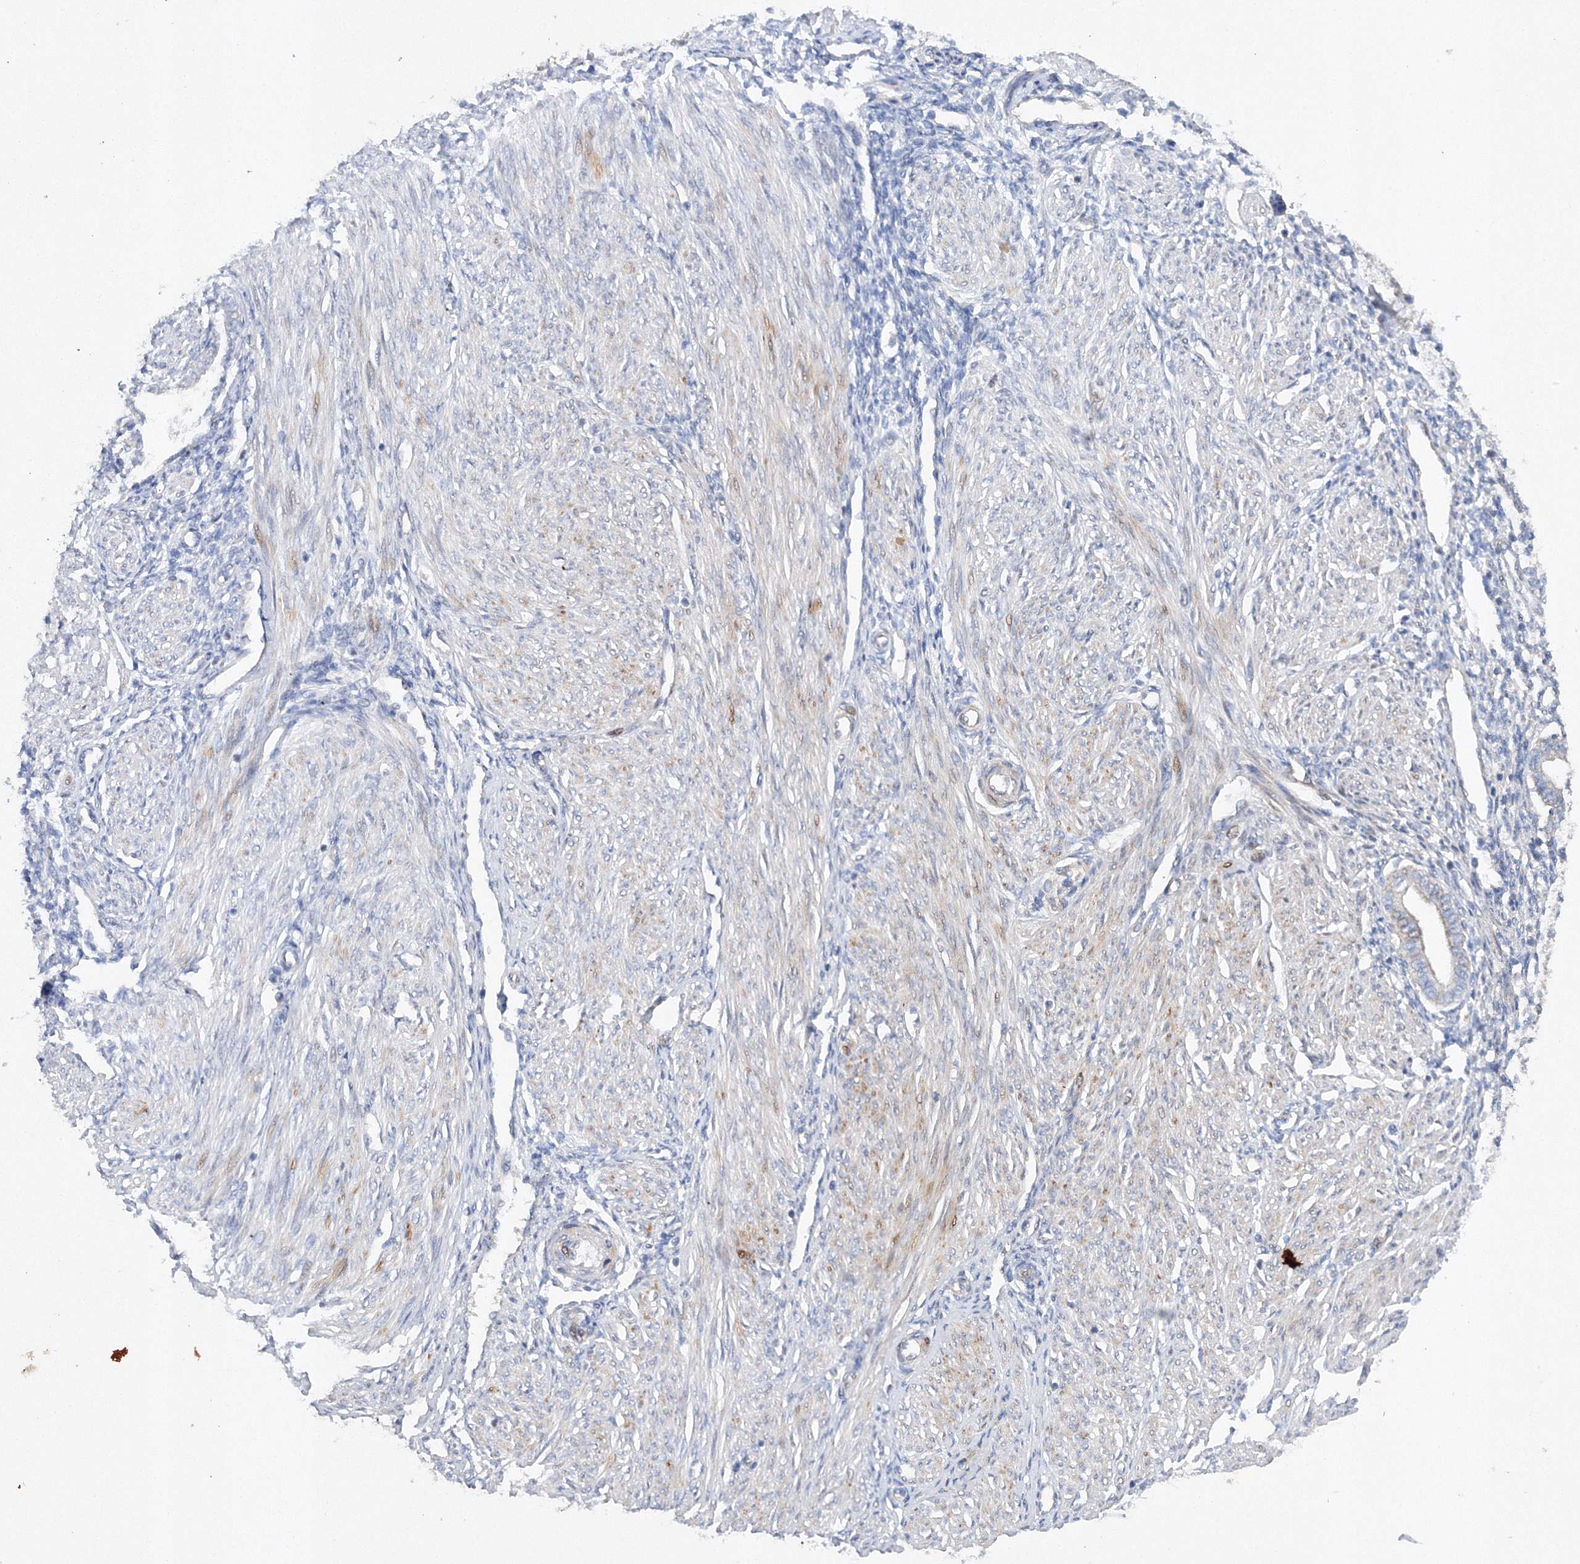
{"staining": {"intensity": "negative", "quantity": "none", "location": "none"}, "tissue": "endometrium", "cell_type": "Cells in endometrial stroma", "image_type": "normal", "snomed": [{"axis": "morphology", "description": "Normal tissue, NOS"}, {"axis": "topography", "description": "Endometrium"}], "caption": "This is a image of immunohistochemistry (IHC) staining of normal endometrium, which shows no expression in cells in endometrial stroma. (Brightfield microscopy of DAB immunohistochemistry (IHC) at high magnification).", "gene": "SLC36A1", "patient": {"sex": "female", "age": 53}}